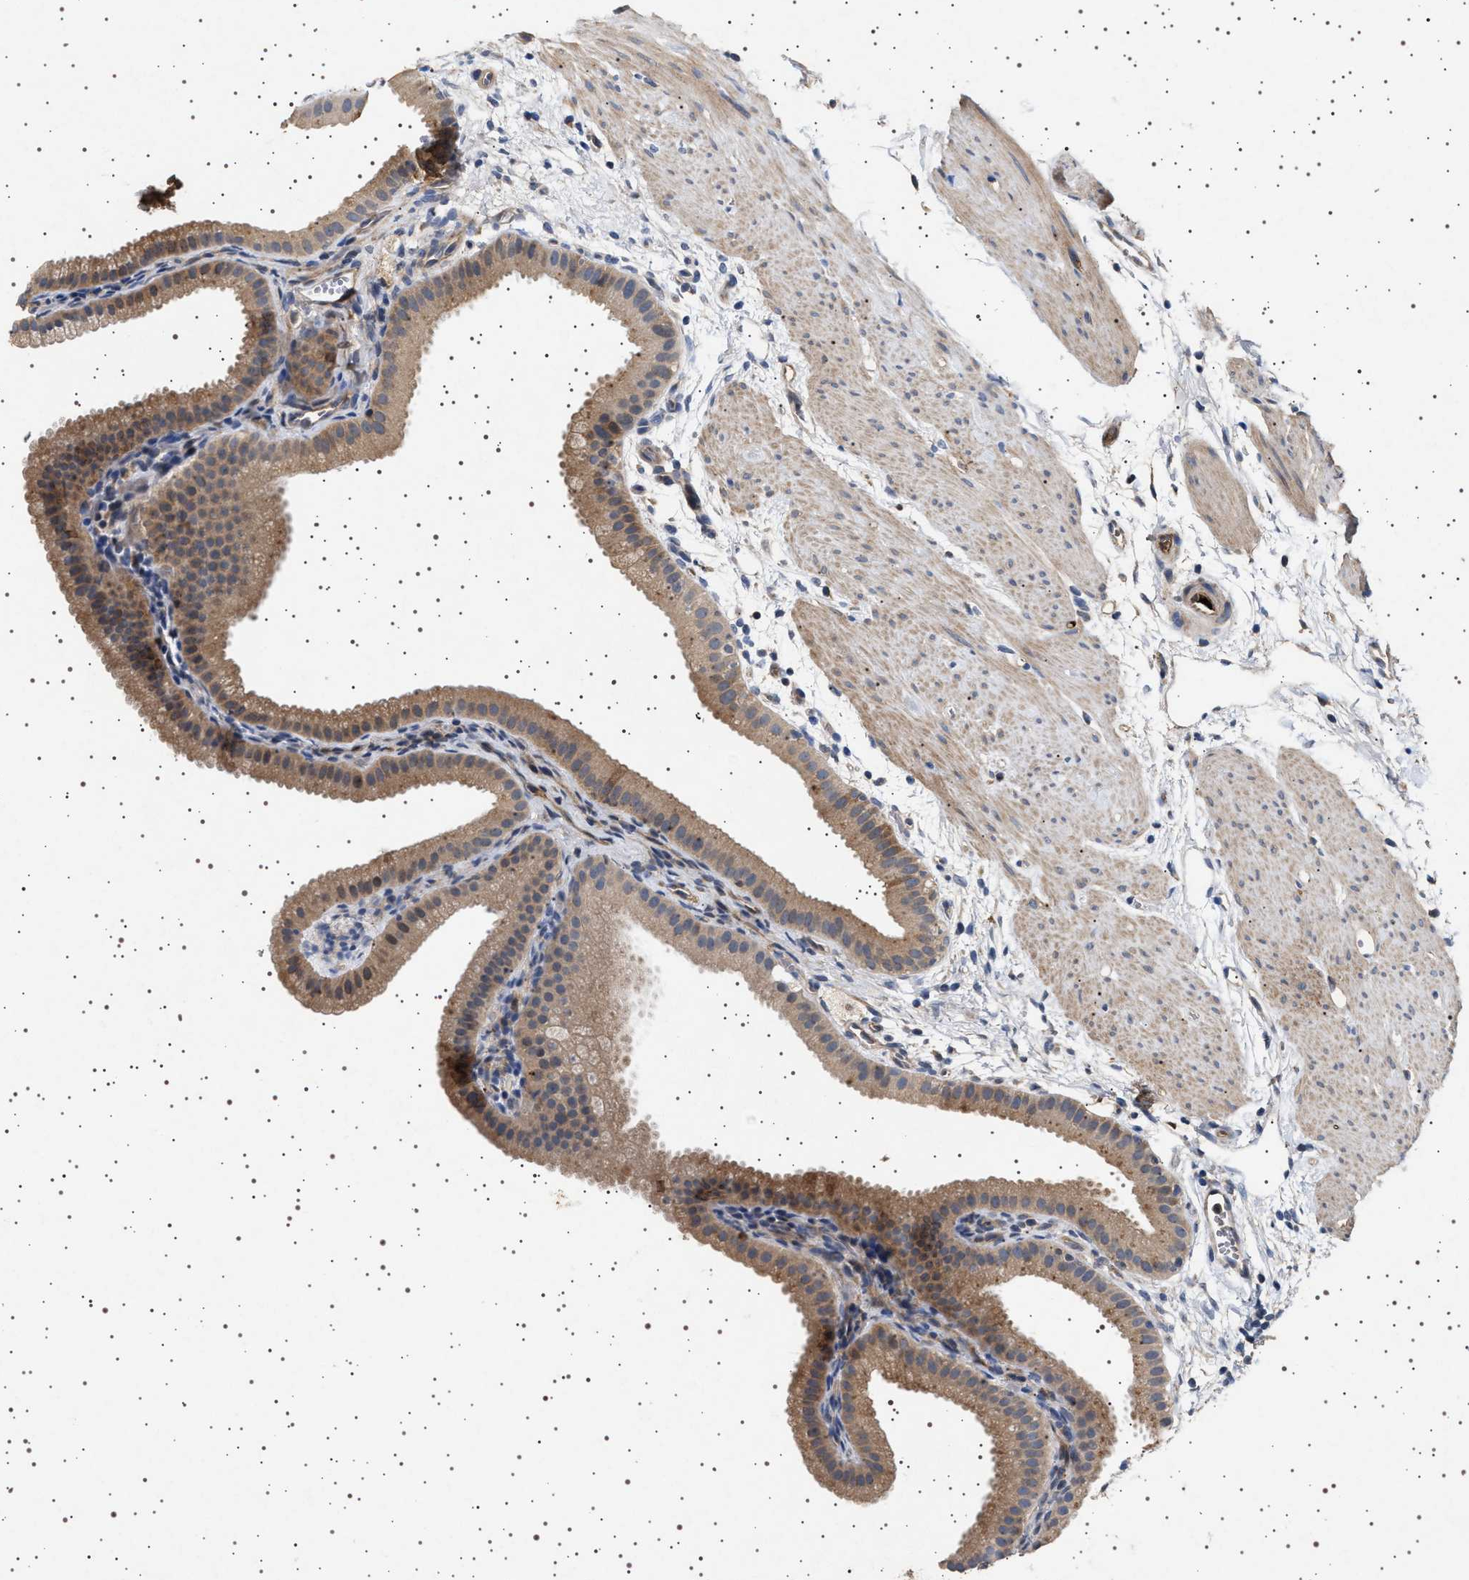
{"staining": {"intensity": "moderate", "quantity": "25%-75%", "location": "cytoplasmic/membranous"}, "tissue": "gallbladder", "cell_type": "Glandular cells", "image_type": "normal", "snomed": [{"axis": "morphology", "description": "Normal tissue, NOS"}, {"axis": "topography", "description": "Gallbladder"}], "caption": "Approximately 25%-75% of glandular cells in benign human gallbladder exhibit moderate cytoplasmic/membranous protein positivity as visualized by brown immunohistochemical staining.", "gene": "FICD", "patient": {"sex": "female", "age": 64}}